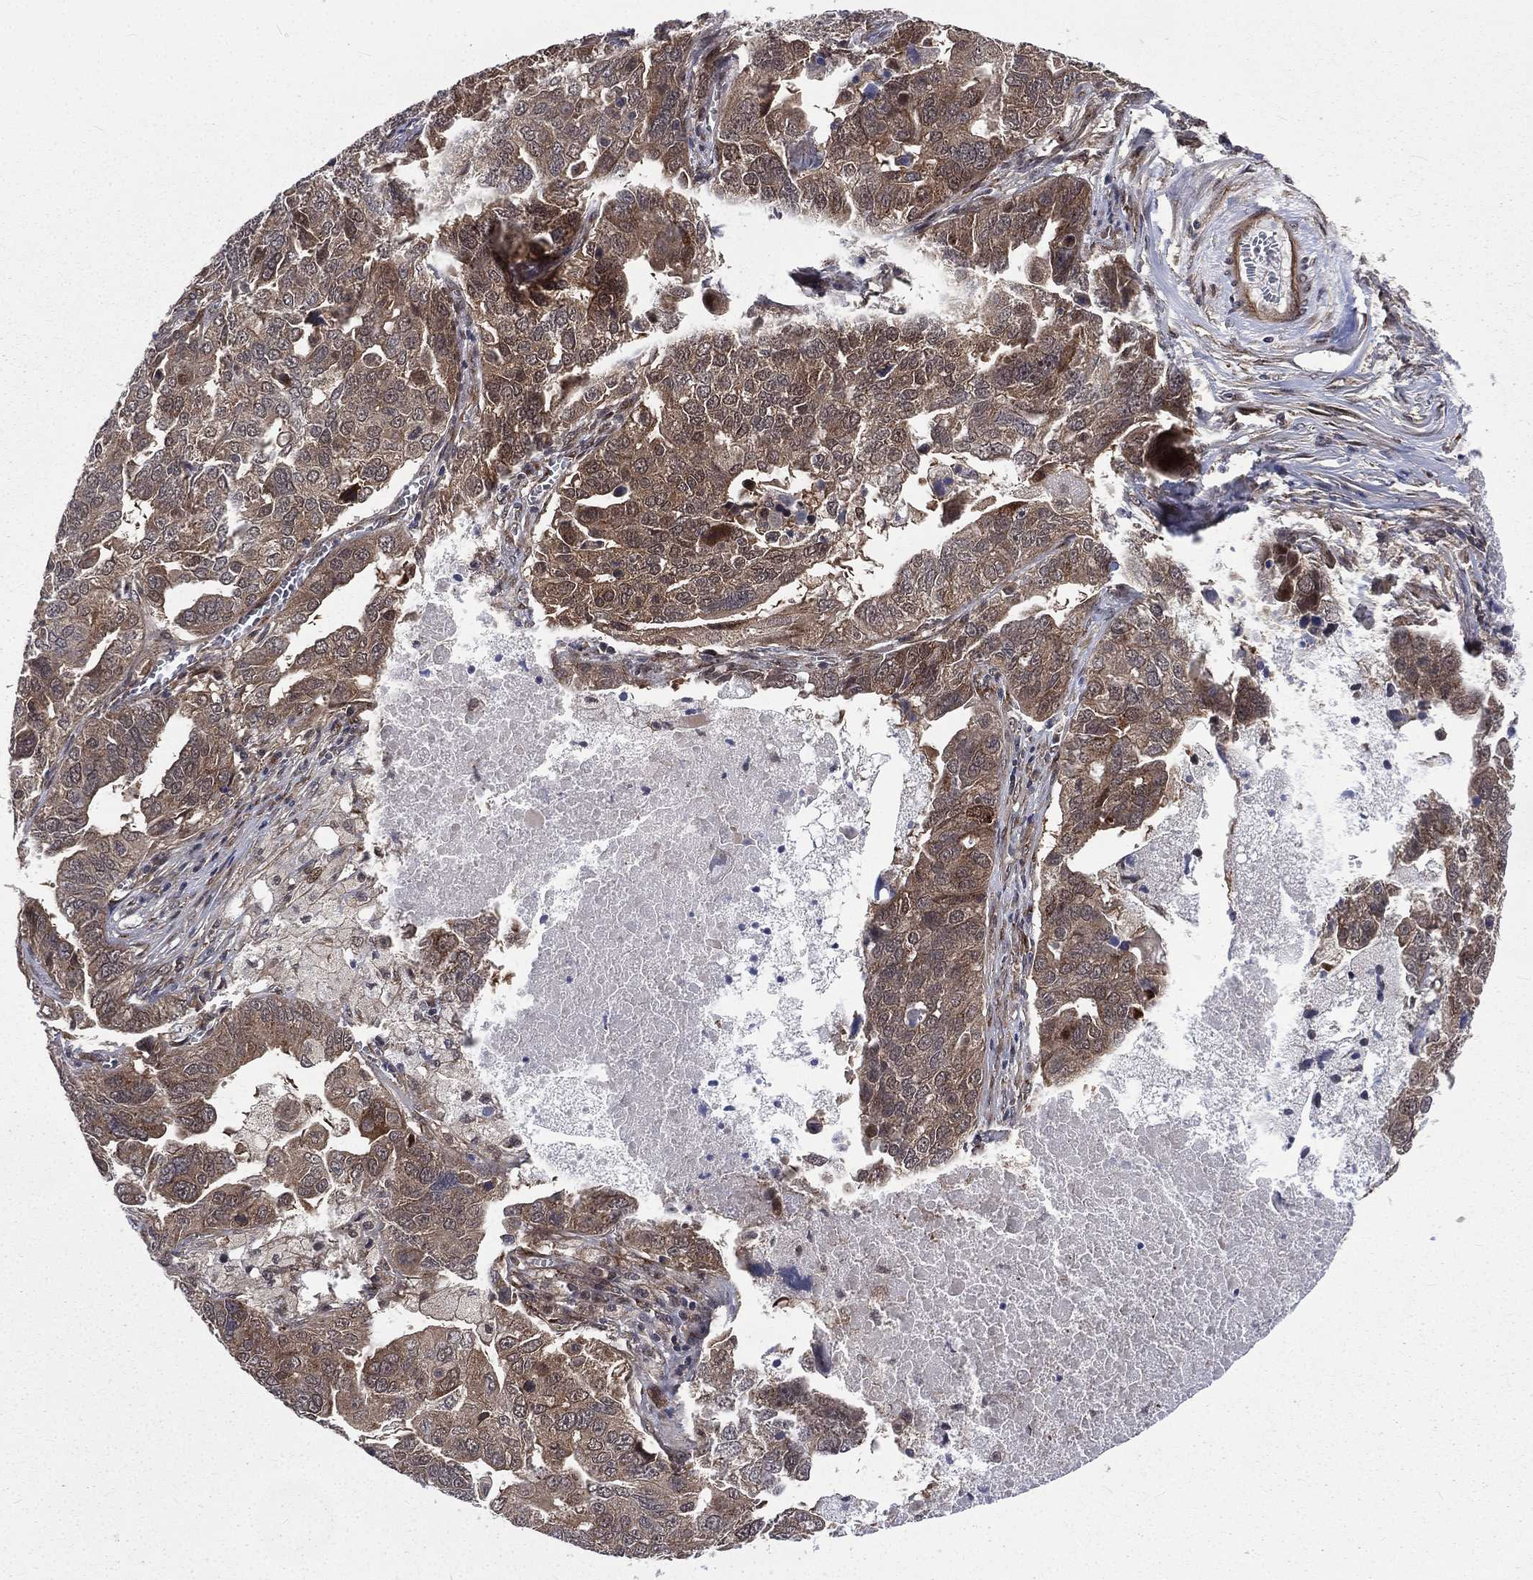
{"staining": {"intensity": "weak", "quantity": "25%-75%", "location": "cytoplasmic/membranous"}, "tissue": "ovarian cancer", "cell_type": "Tumor cells", "image_type": "cancer", "snomed": [{"axis": "morphology", "description": "Carcinoma, endometroid"}, {"axis": "topography", "description": "Soft tissue"}, {"axis": "topography", "description": "Ovary"}], "caption": "This histopathology image demonstrates immunohistochemistry (IHC) staining of ovarian endometroid carcinoma, with low weak cytoplasmic/membranous expression in about 25%-75% of tumor cells.", "gene": "ARL3", "patient": {"sex": "female", "age": 52}}